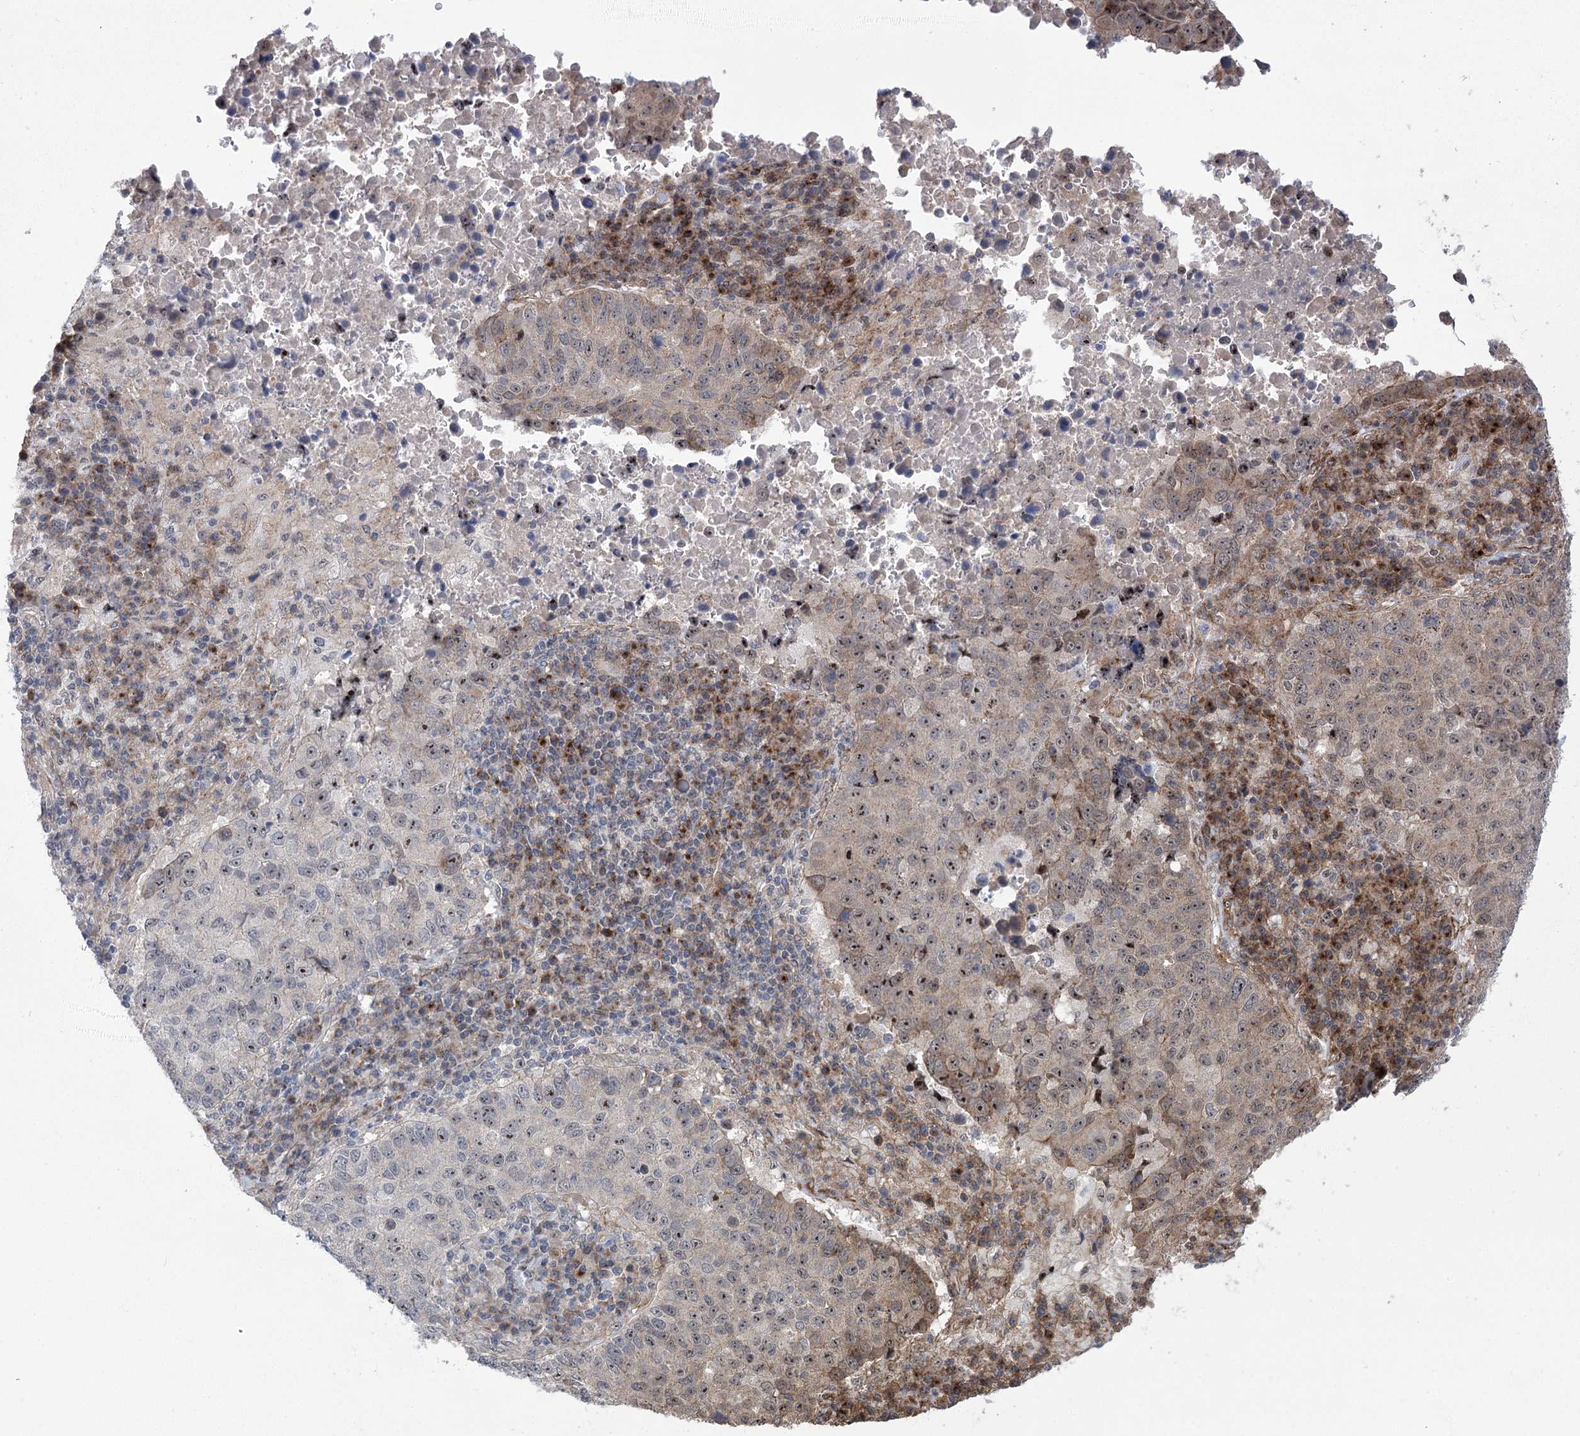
{"staining": {"intensity": "moderate", "quantity": "<25%", "location": "nuclear"}, "tissue": "lung cancer", "cell_type": "Tumor cells", "image_type": "cancer", "snomed": [{"axis": "morphology", "description": "Squamous cell carcinoma, NOS"}, {"axis": "topography", "description": "Lung"}], "caption": "This photomicrograph displays squamous cell carcinoma (lung) stained with immunohistochemistry (IHC) to label a protein in brown. The nuclear of tumor cells show moderate positivity for the protein. Nuclei are counter-stained blue.", "gene": "PARM1", "patient": {"sex": "male", "age": 73}}